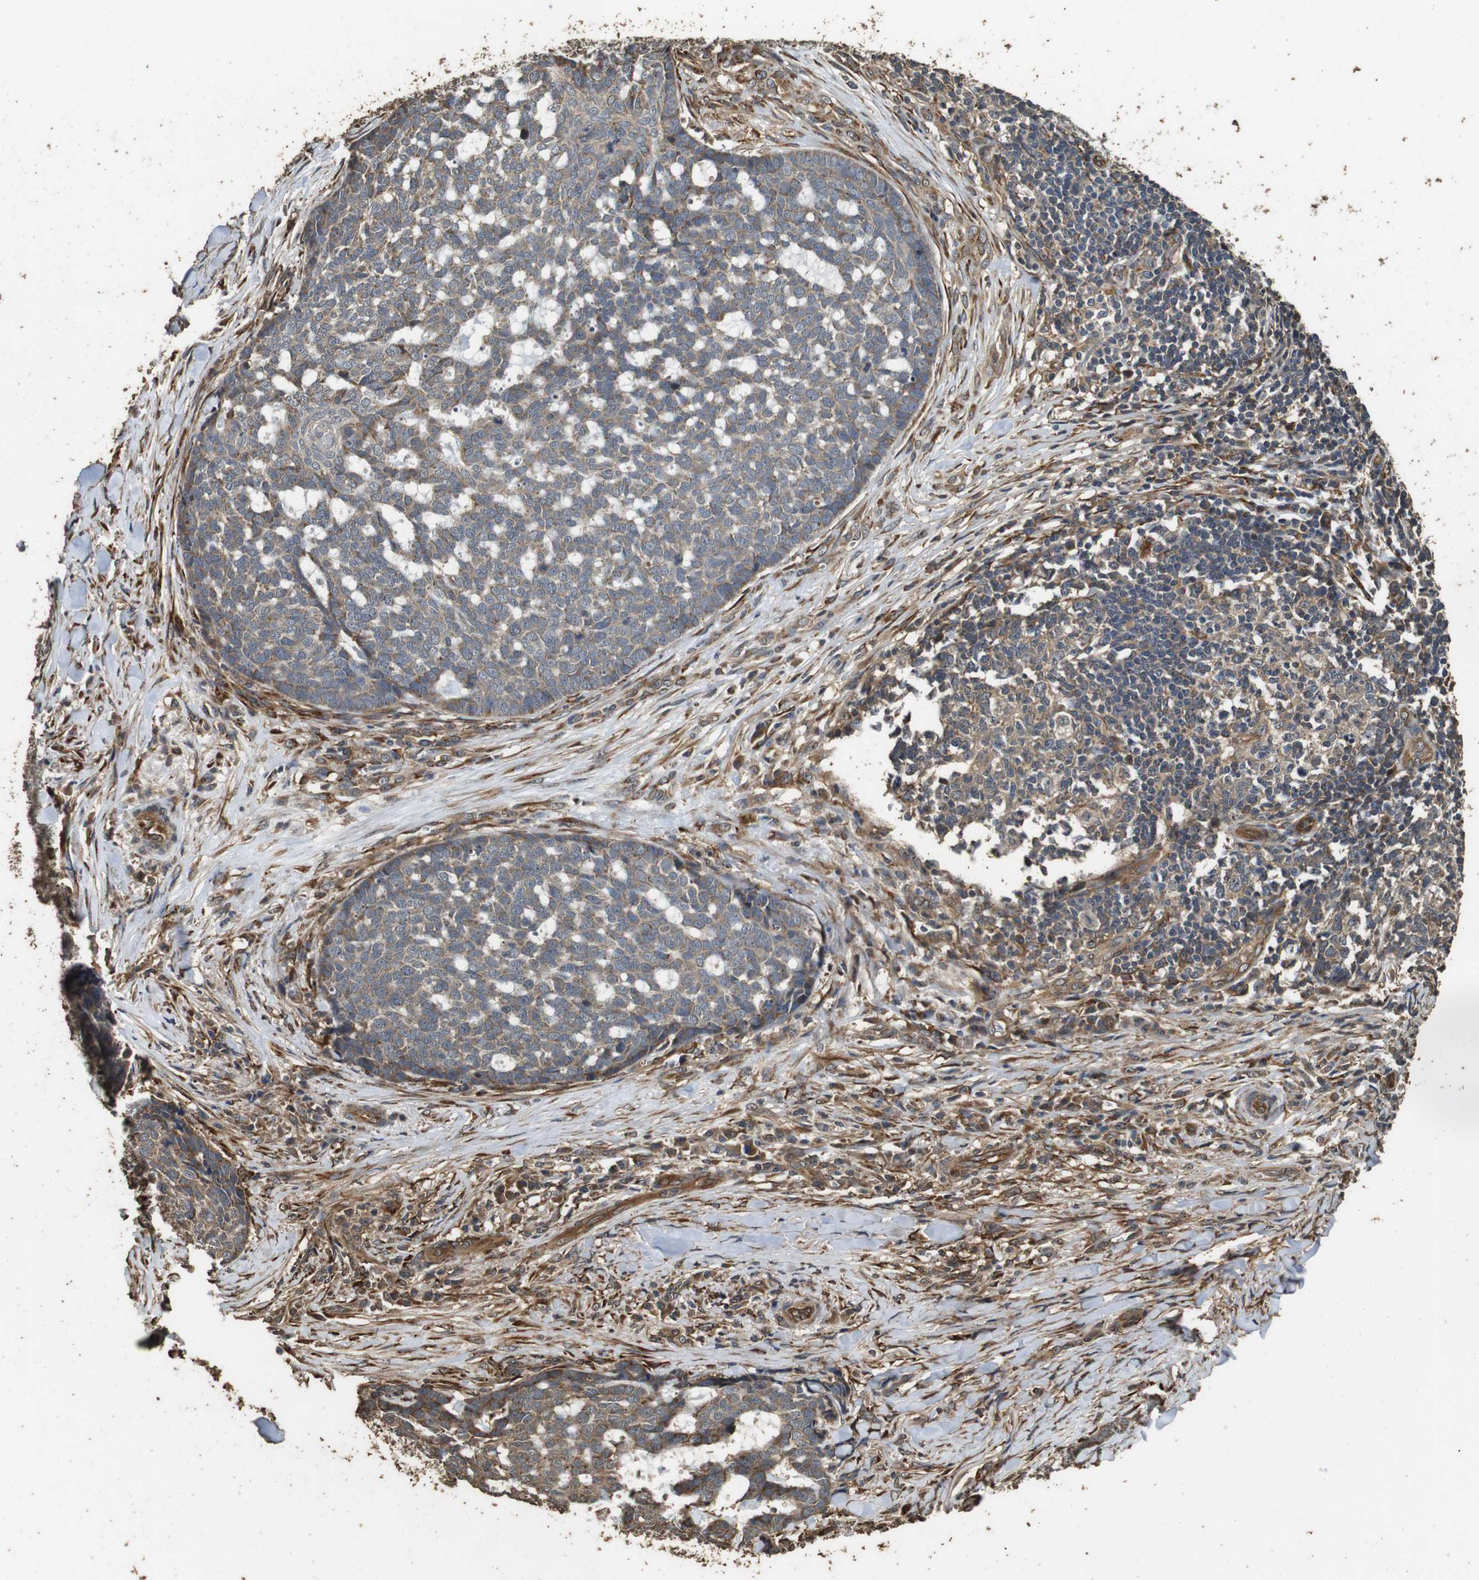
{"staining": {"intensity": "moderate", "quantity": "25%-75%", "location": "cytoplasmic/membranous"}, "tissue": "skin cancer", "cell_type": "Tumor cells", "image_type": "cancer", "snomed": [{"axis": "morphology", "description": "Basal cell carcinoma"}, {"axis": "topography", "description": "Skin"}], "caption": "High-power microscopy captured an immunohistochemistry (IHC) micrograph of skin cancer (basal cell carcinoma), revealing moderate cytoplasmic/membranous positivity in about 25%-75% of tumor cells. Immunohistochemistry stains the protein in brown and the nuclei are stained blue.", "gene": "CNPY4", "patient": {"sex": "male", "age": 84}}